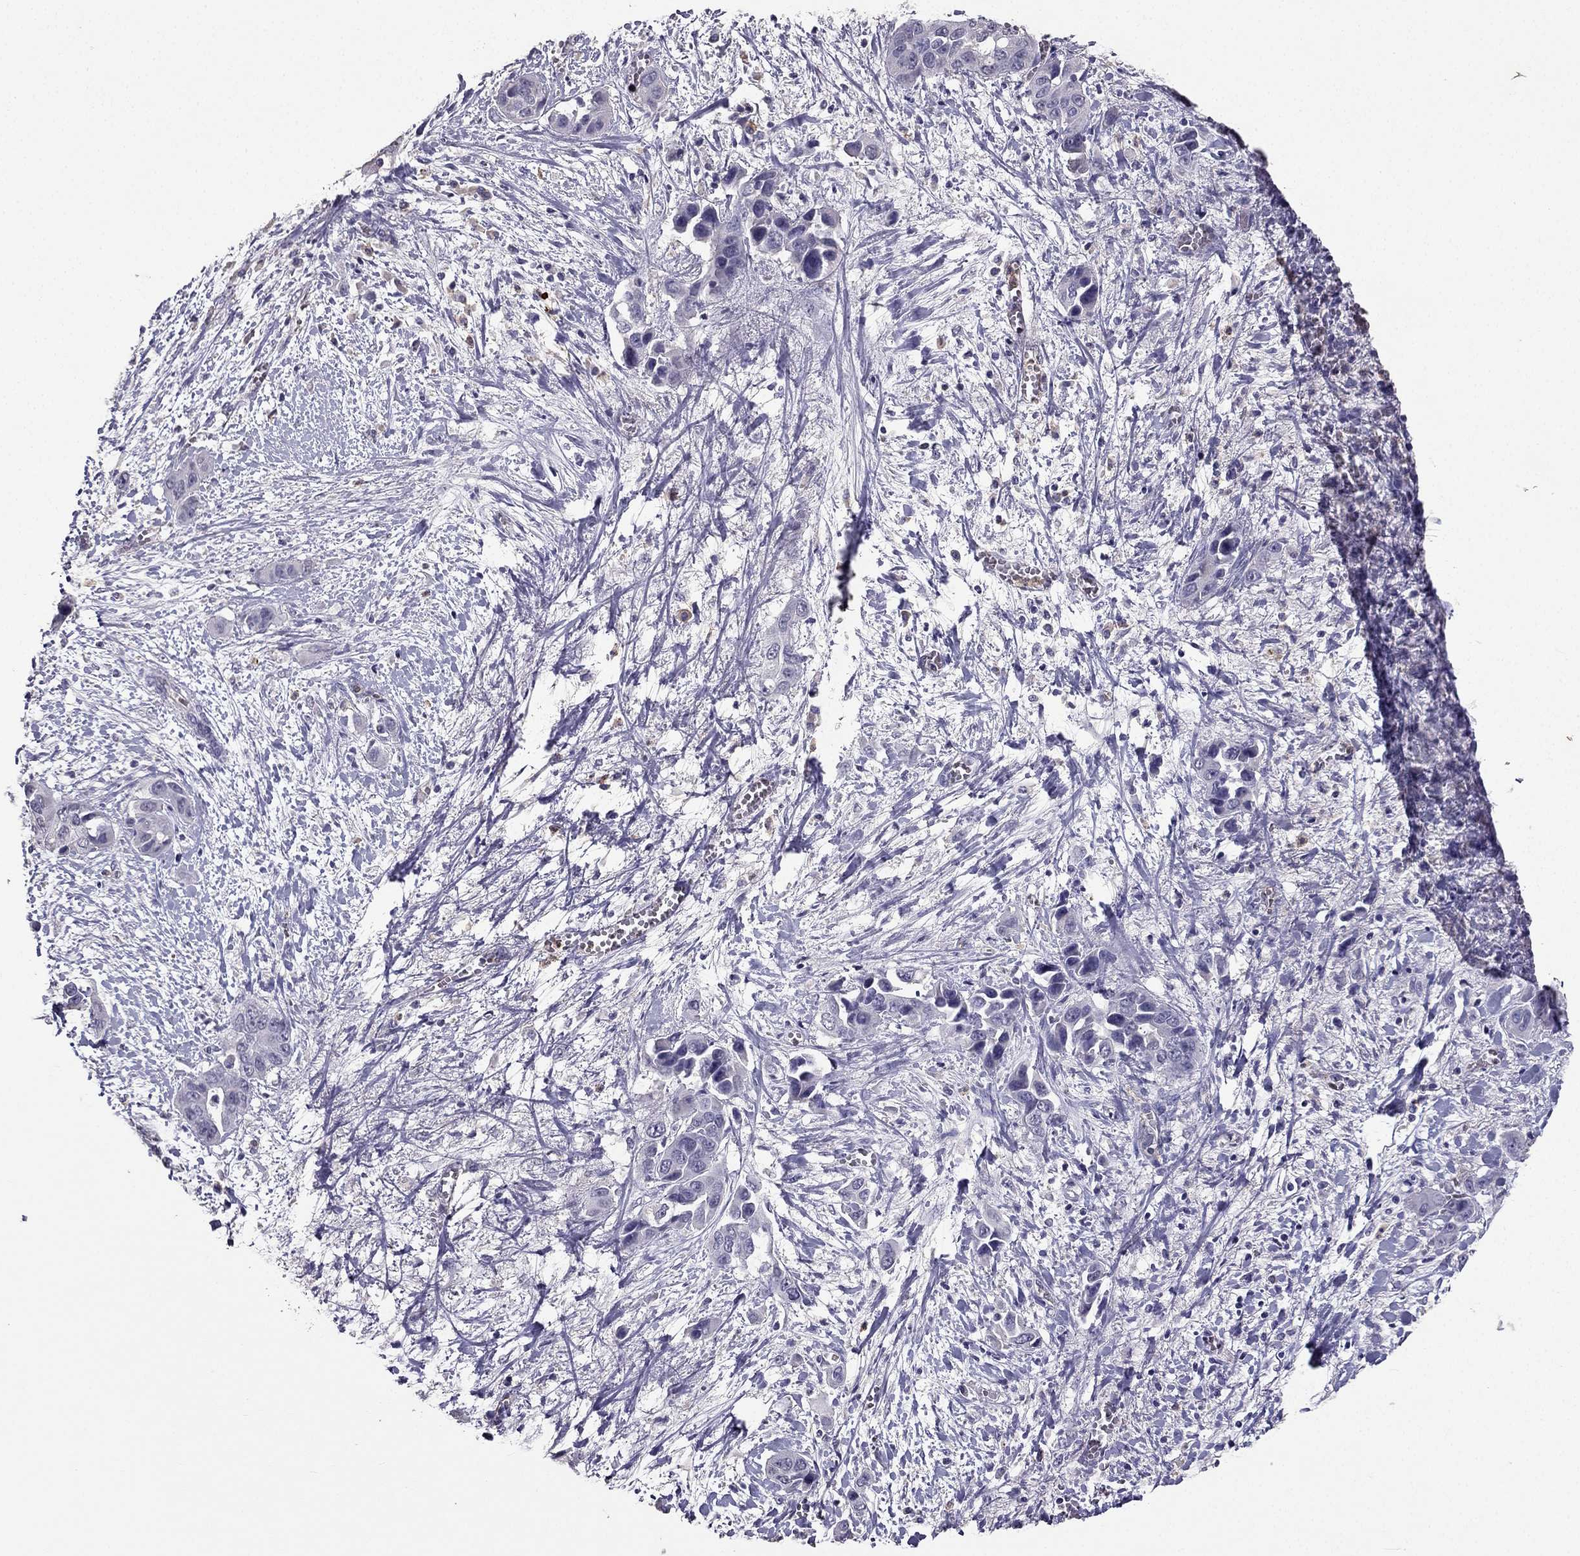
{"staining": {"intensity": "negative", "quantity": "none", "location": "none"}, "tissue": "liver cancer", "cell_type": "Tumor cells", "image_type": "cancer", "snomed": [{"axis": "morphology", "description": "Cholangiocarcinoma"}, {"axis": "topography", "description": "Liver"}], "caption": "Tumor cells show no significant protein staining in liver cholangiocarcinoma.", "gene": "RFLNB", "patient": {"sex": "female", "age": 52}}